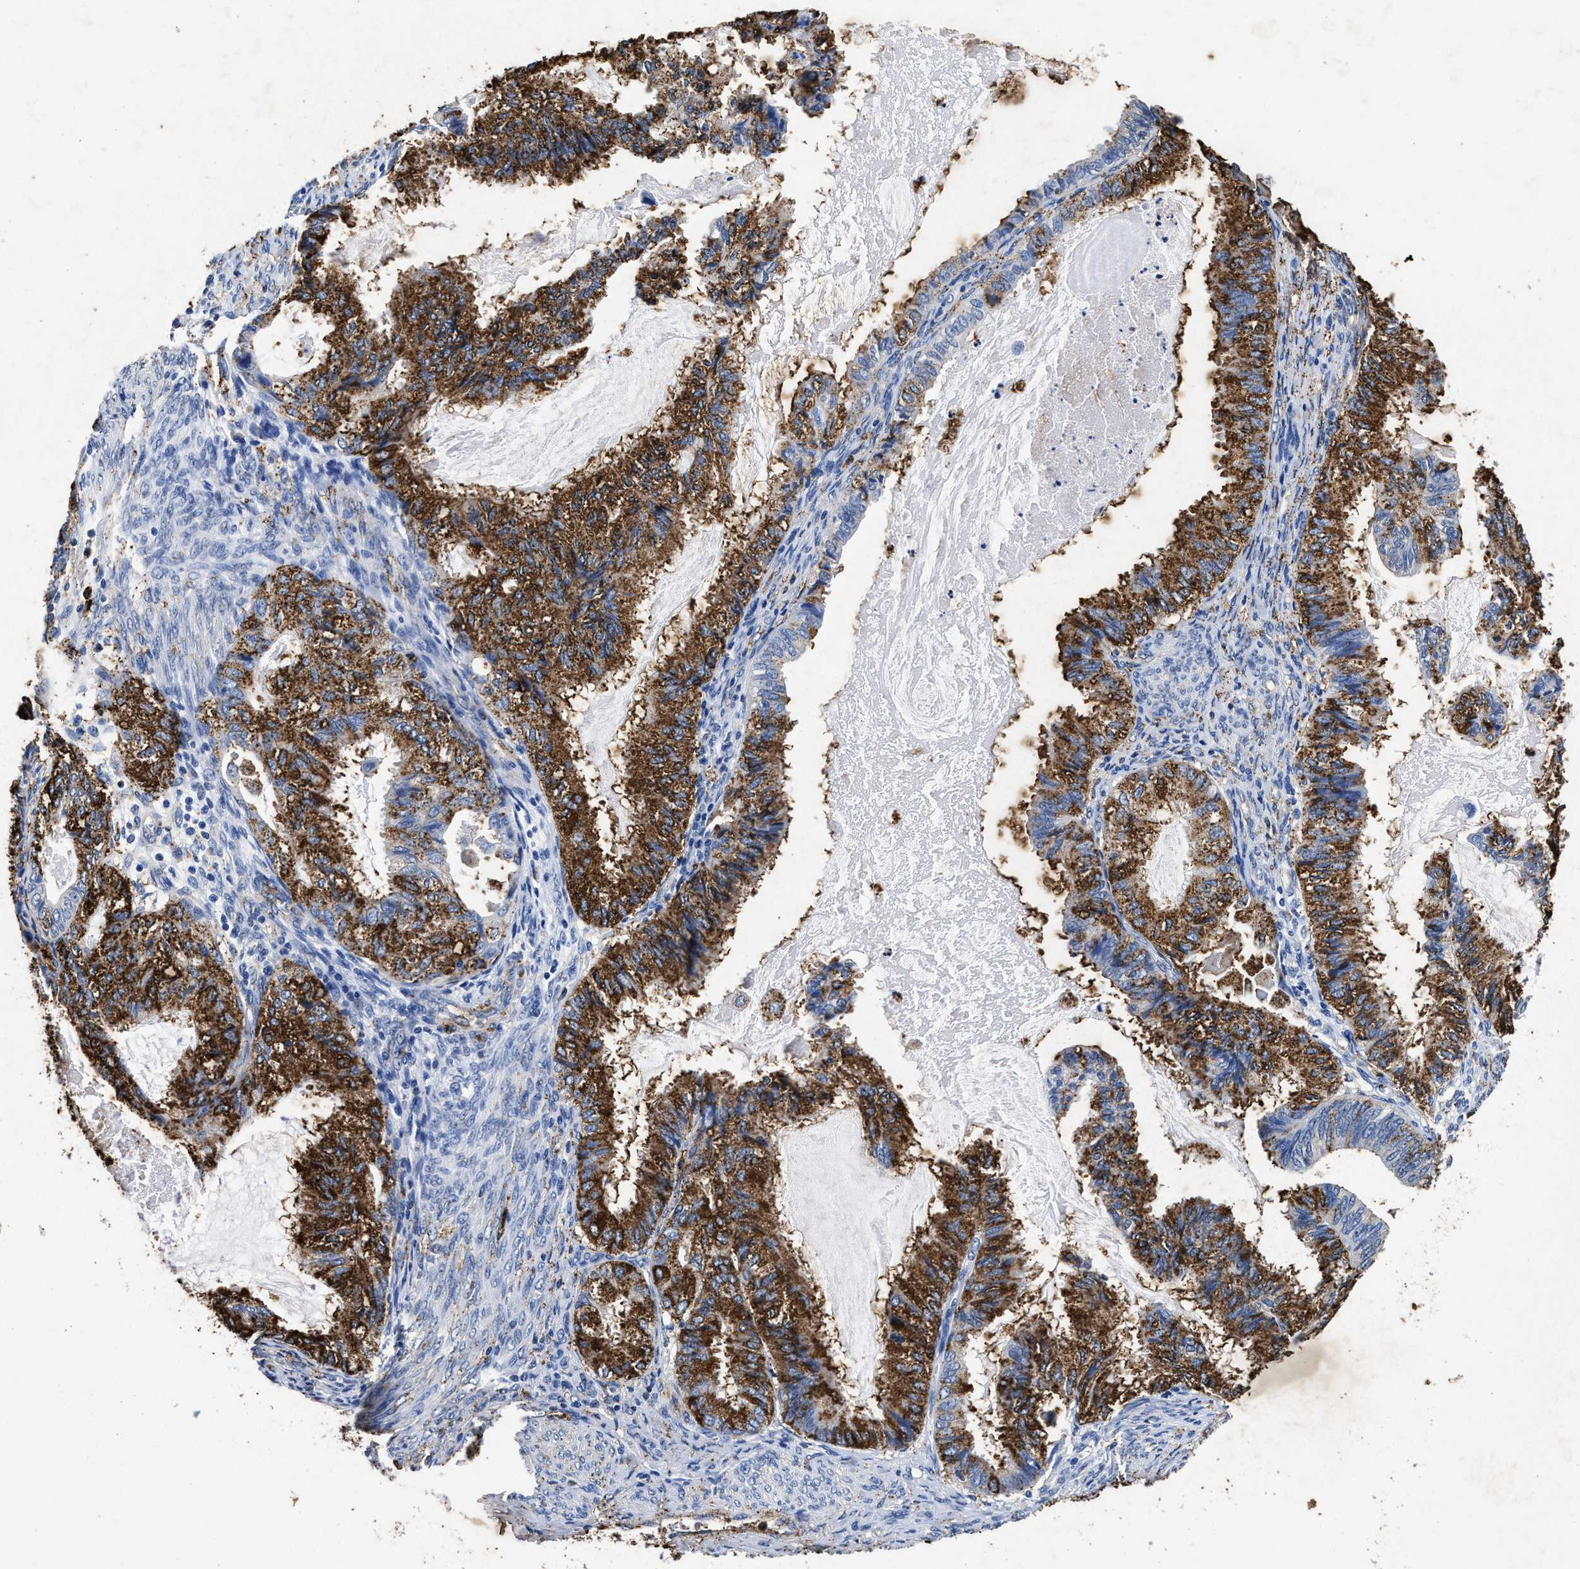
{"staining": {"intensity": "strong", "quantity": ">75%", "location": "cytoplasmic/membranous"}, "tissue": "cervical cancer", "cell_type": "Tumor cells", "image_type": "cancer", "snomed": [{"axis": "morphology", "description": "Normal tissue, NOS"}, {"axis": "morphology", "description": "Adenocarcinoma, NOS"}, {"axis": "topography", "description": "Cervix"}, {"axis": "topography", "description": "Endometrium"}], "caption": "Cervical adenocarcinoma stained for a protein demonstrates strong cytoplasmic/membranous positivity in tumor cells.", "gene": "LTB4R2", "patient": {"sex": "female", "age": 86}}